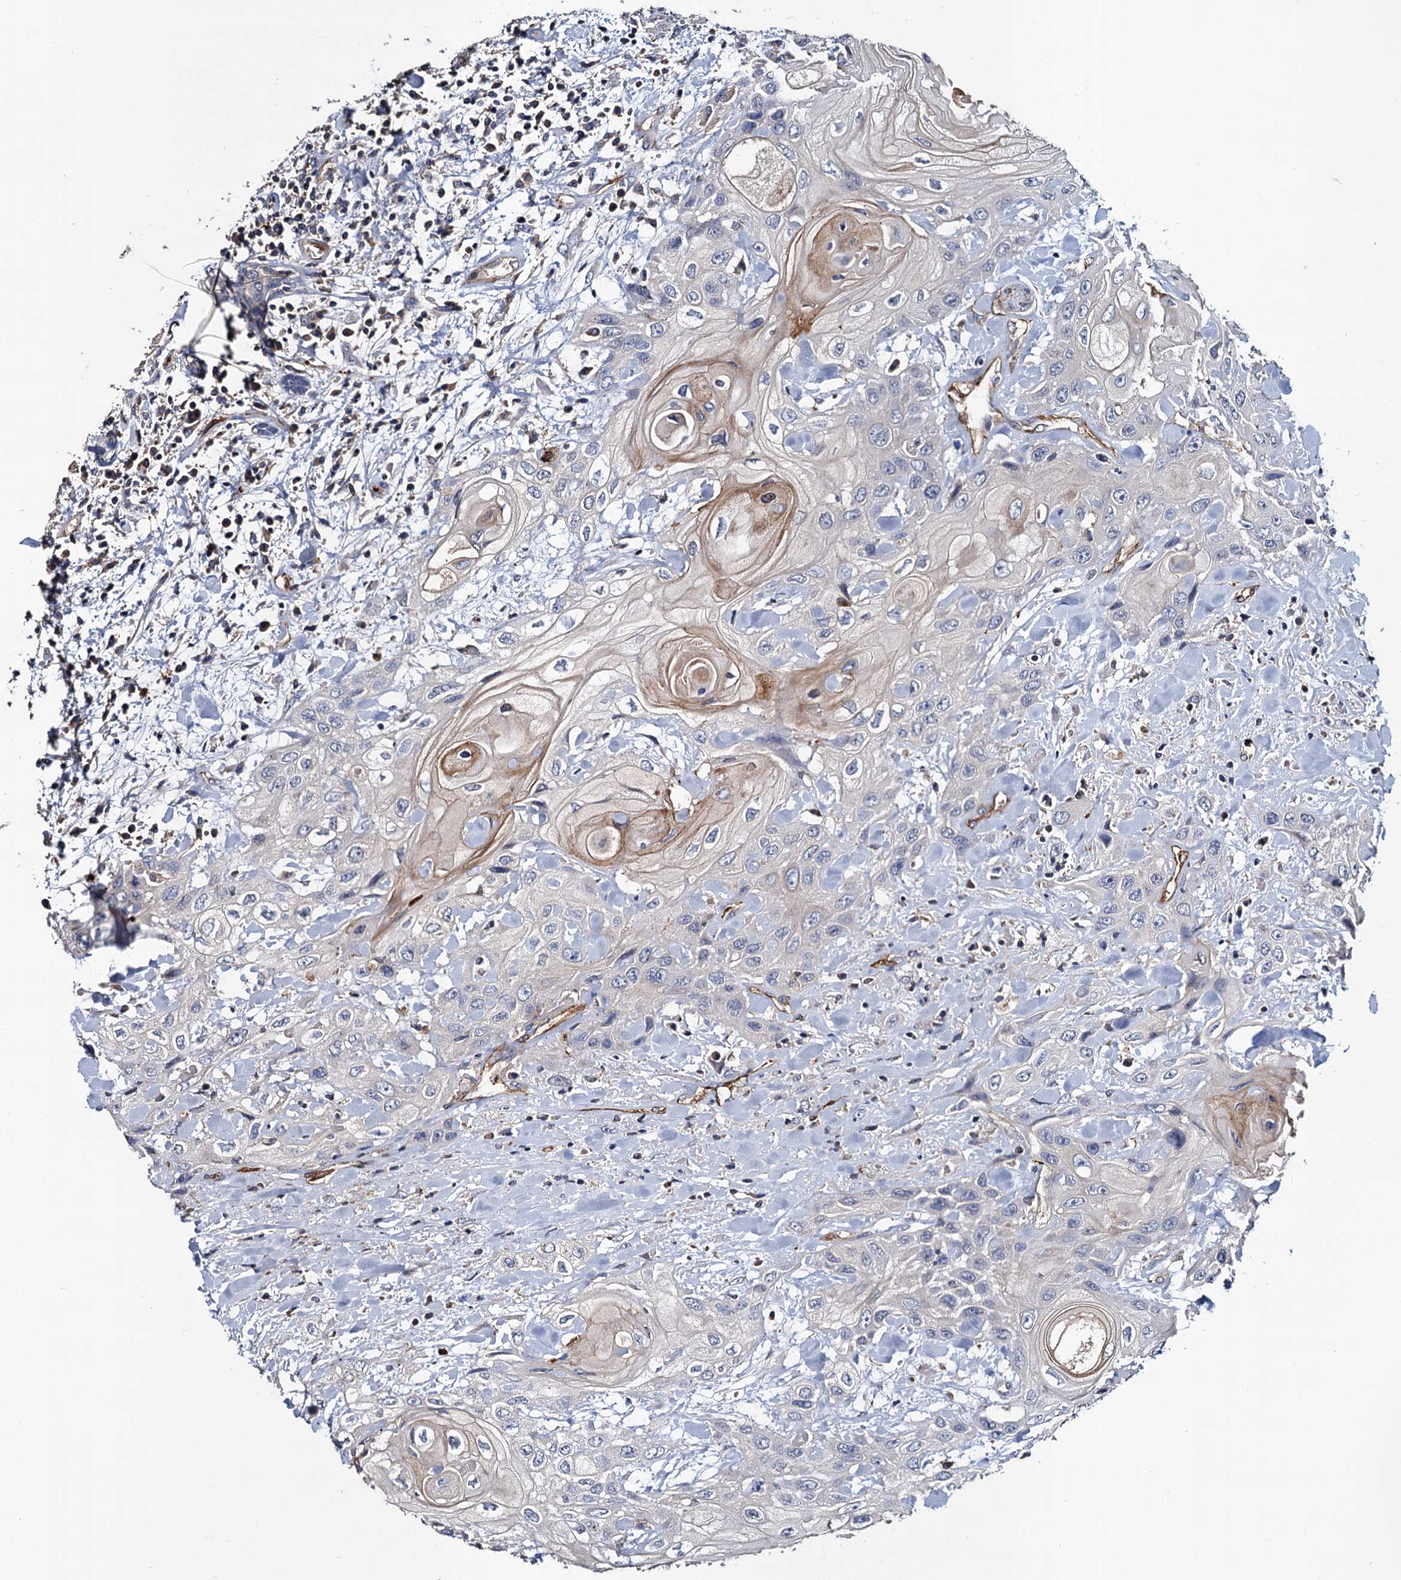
{"staining": {"intensity": "weak", "quantity": "<25%", "location": "cytoplasmic/membranous"}, "tissue": "head and neck cancer", "cell_type": "Tumor cells", "image_type": "cancer", "snomed": [{"axis": "morphology", "description": "Squamous cell carcinoma, NOS"}, {"axis": "topography", "description": "Head-Neck"}], "caption": "This is a image of immunohistochemistry (IHC) staining of head and neck cancer (squamous cell carcinoma), which shows no expression in tumor cells.", "gene": "CACNA1C", "patient": {"sex": "female", "age": 43}}